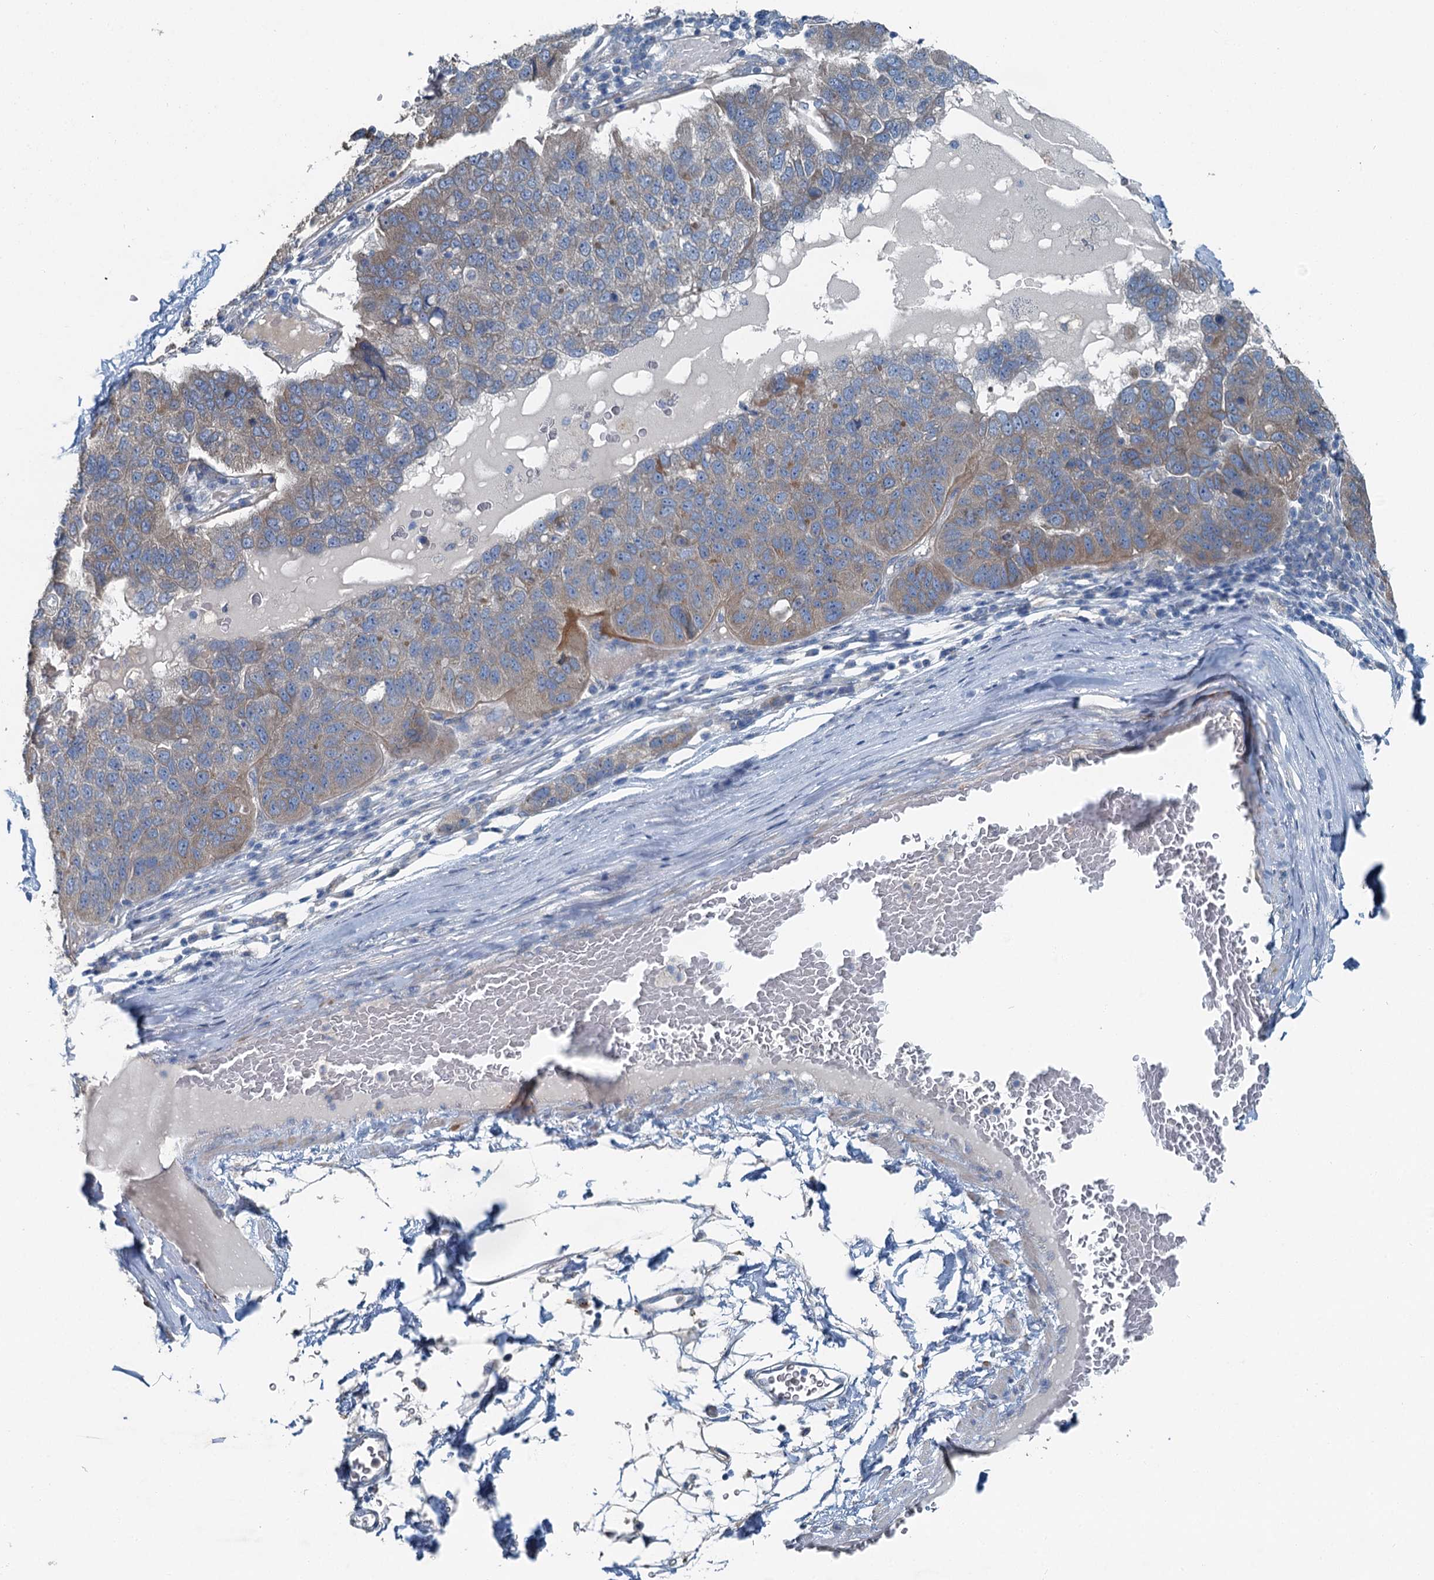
{"staining": {"intensity": "weak", "quantity": ">75%", "location": "cytoplasmic/membranous"}, "tissue": "pancreatic cancer", "cell_type": "Tumor cells", "image_type": "cancer", "snomed": [{"axis": "morphology", "description": "Adenocarcinoma, NOS"}, {"axis": "topography", "description": "Pancreas"}], "caption": "This is a micrograph of immunohistochemistry (IHC) staining of pancreatic adenocarcinoma, which shows weak staining in the cytoplasmic/membranous of tumor cells.", "gene": "C6orf120", "patient": {"sex": "female", "age": 61}}